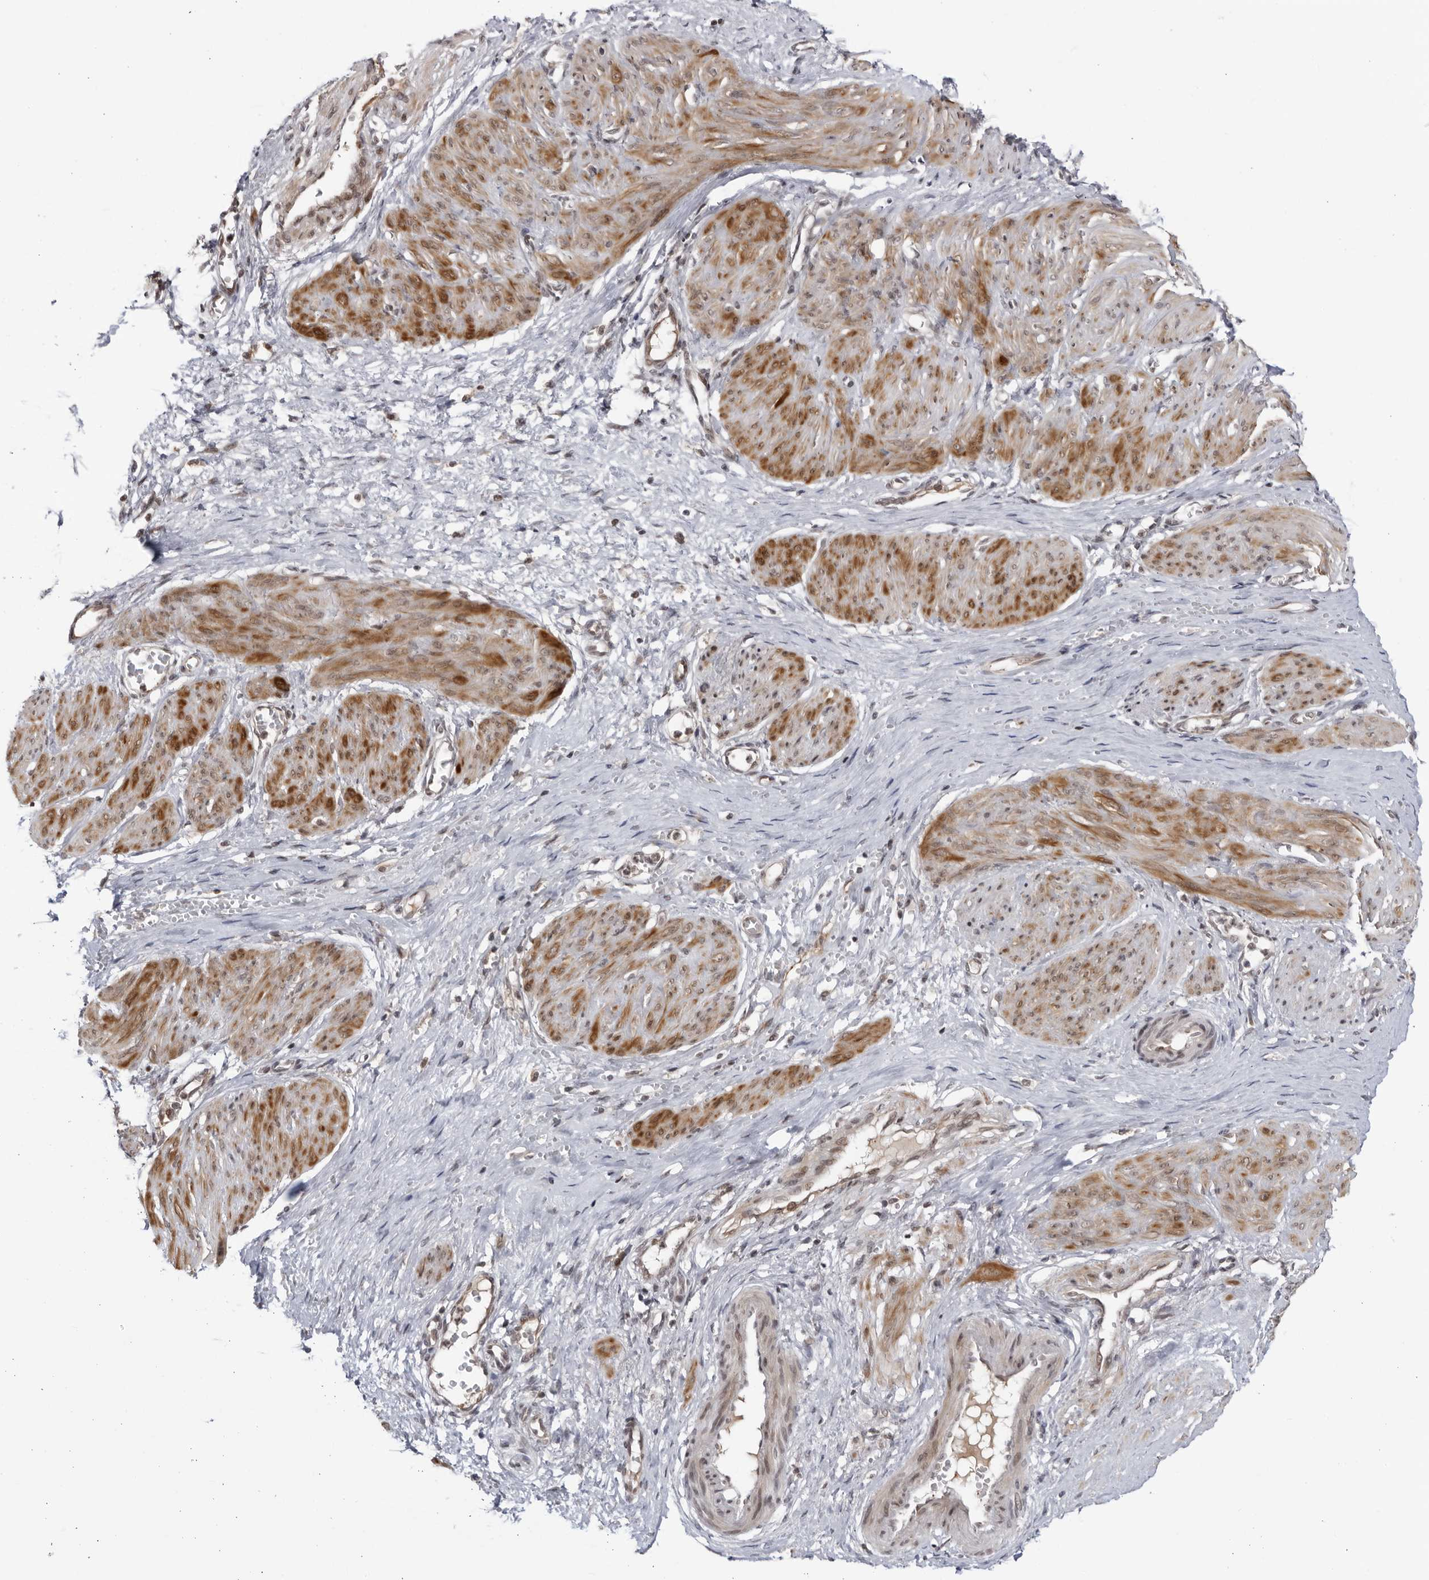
{"staining": {"intensity": "moderate", "quantity": ">75%", "location": "cytoplasmic/membranous"}, "tissue": "smooth muscle", "cell_type": "Smooth muscle cells", "image_type": "normal", "snomed": [{"axis": "morphology", "description": "Normal tissue, NOS"}, {"axis": "topography", "description": "Endometrium"}], "caption": "About >75% of smooth muscle cells in unremarkable human smooth muscle demonstrate moderate cytoplasmic/membranous protein staining as visualized by brown immunohistochemical staining.", "gene": "DTL", "patient": {"sex": "female", "age": 33}}